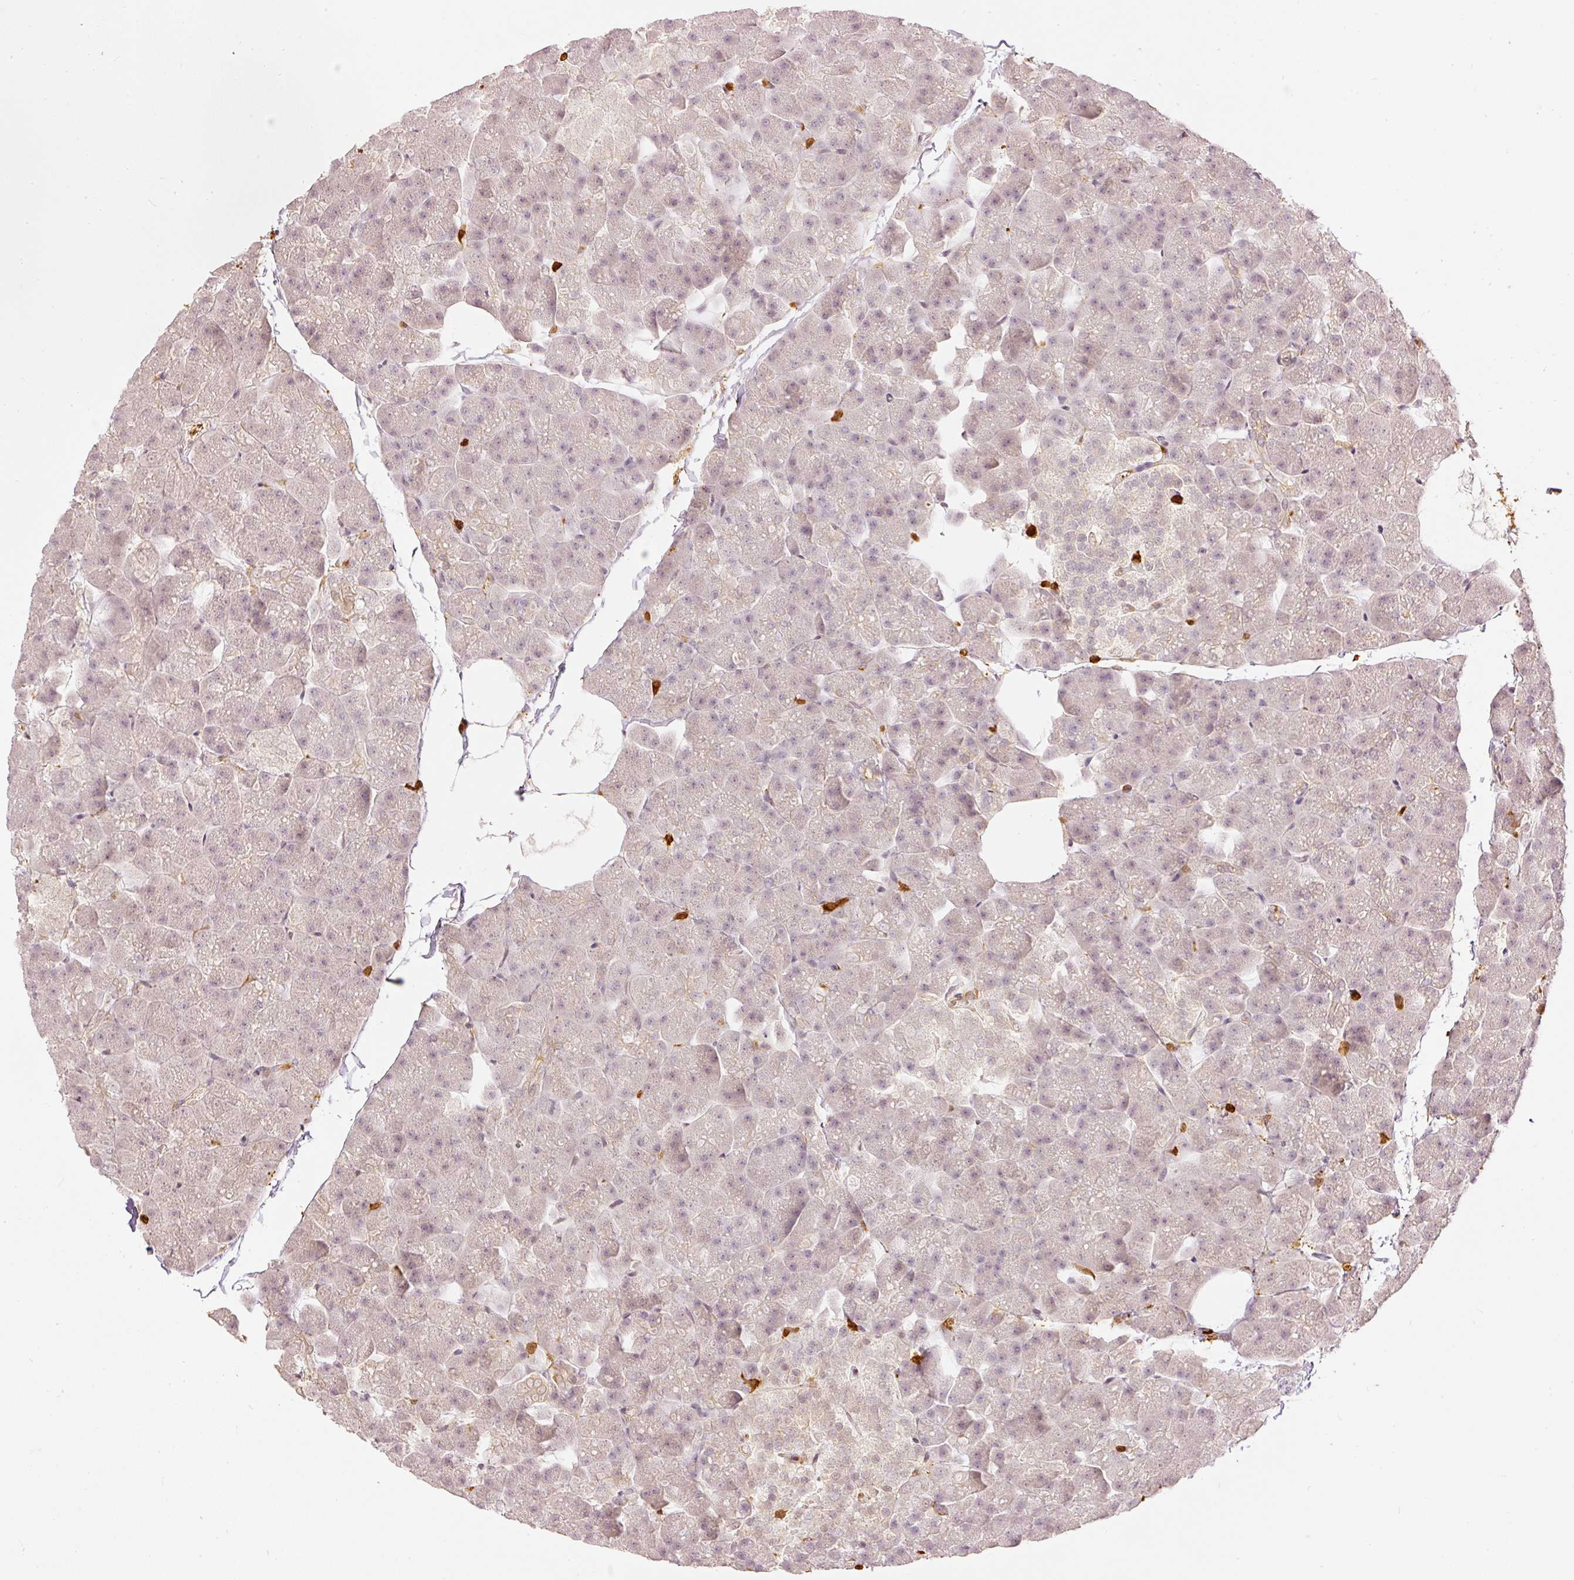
{"staining": {"intensity": "weak", "quantity": "<25%", "location": "cytoplasmic/membranous,nuclear"}, "tissue": "pancreas", "cell_type": "Exocrine glandular cells", "image_type": "normal", "snomed": [{"axis": "morphology", "description": "Normal tissue, NOS"}, {"axis": "topography", "description": "Pancreas"}], "caption": "The histopathology image demonstrates no staining of exocrine glandular cells in unremarkable pancreas.", "gene": "PFN1", "patient": {"sex": "male", "age": 35}}